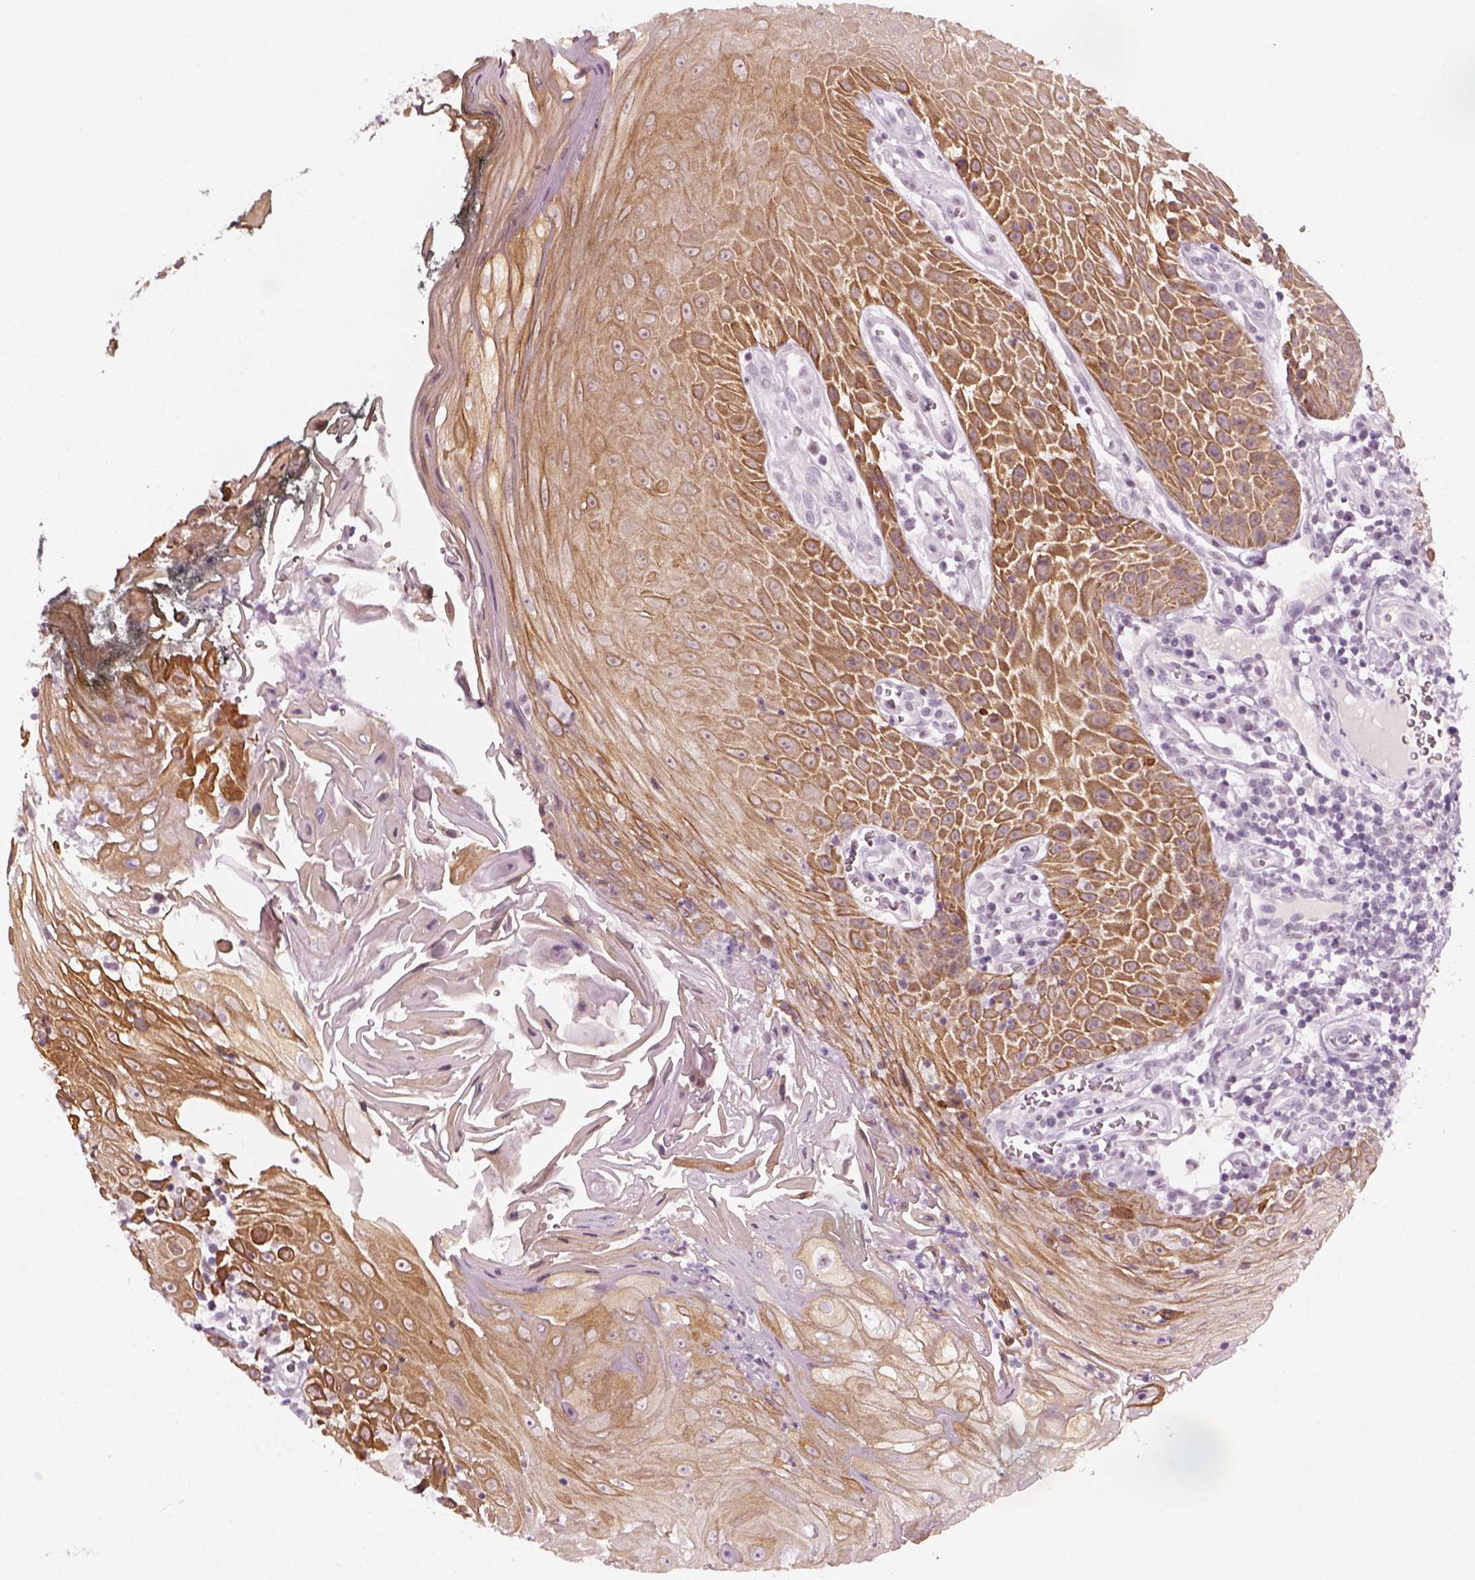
{"staining": {"intensity": "moderate", "quantity": ">75%", "location": "cytoplasmic/membranous"}, "tissue": "head and neck cancer", "cell_type": "Tumor cells", "image_type": "cancer", "snomed": [{"axis": "morphology", "description": "Squamous cell carcinoma, NOS"}, {"axis": "topography", "description": "Head-Neck"}], "caption": "This is a photomicrograph of immunohistochemistry staining of head and neck cancer, which shows moderate staining in the cytoplasmic/membranous of tumor cells.", "gene": "KRT75", "patient": {"sex": "male", "age": 52}}